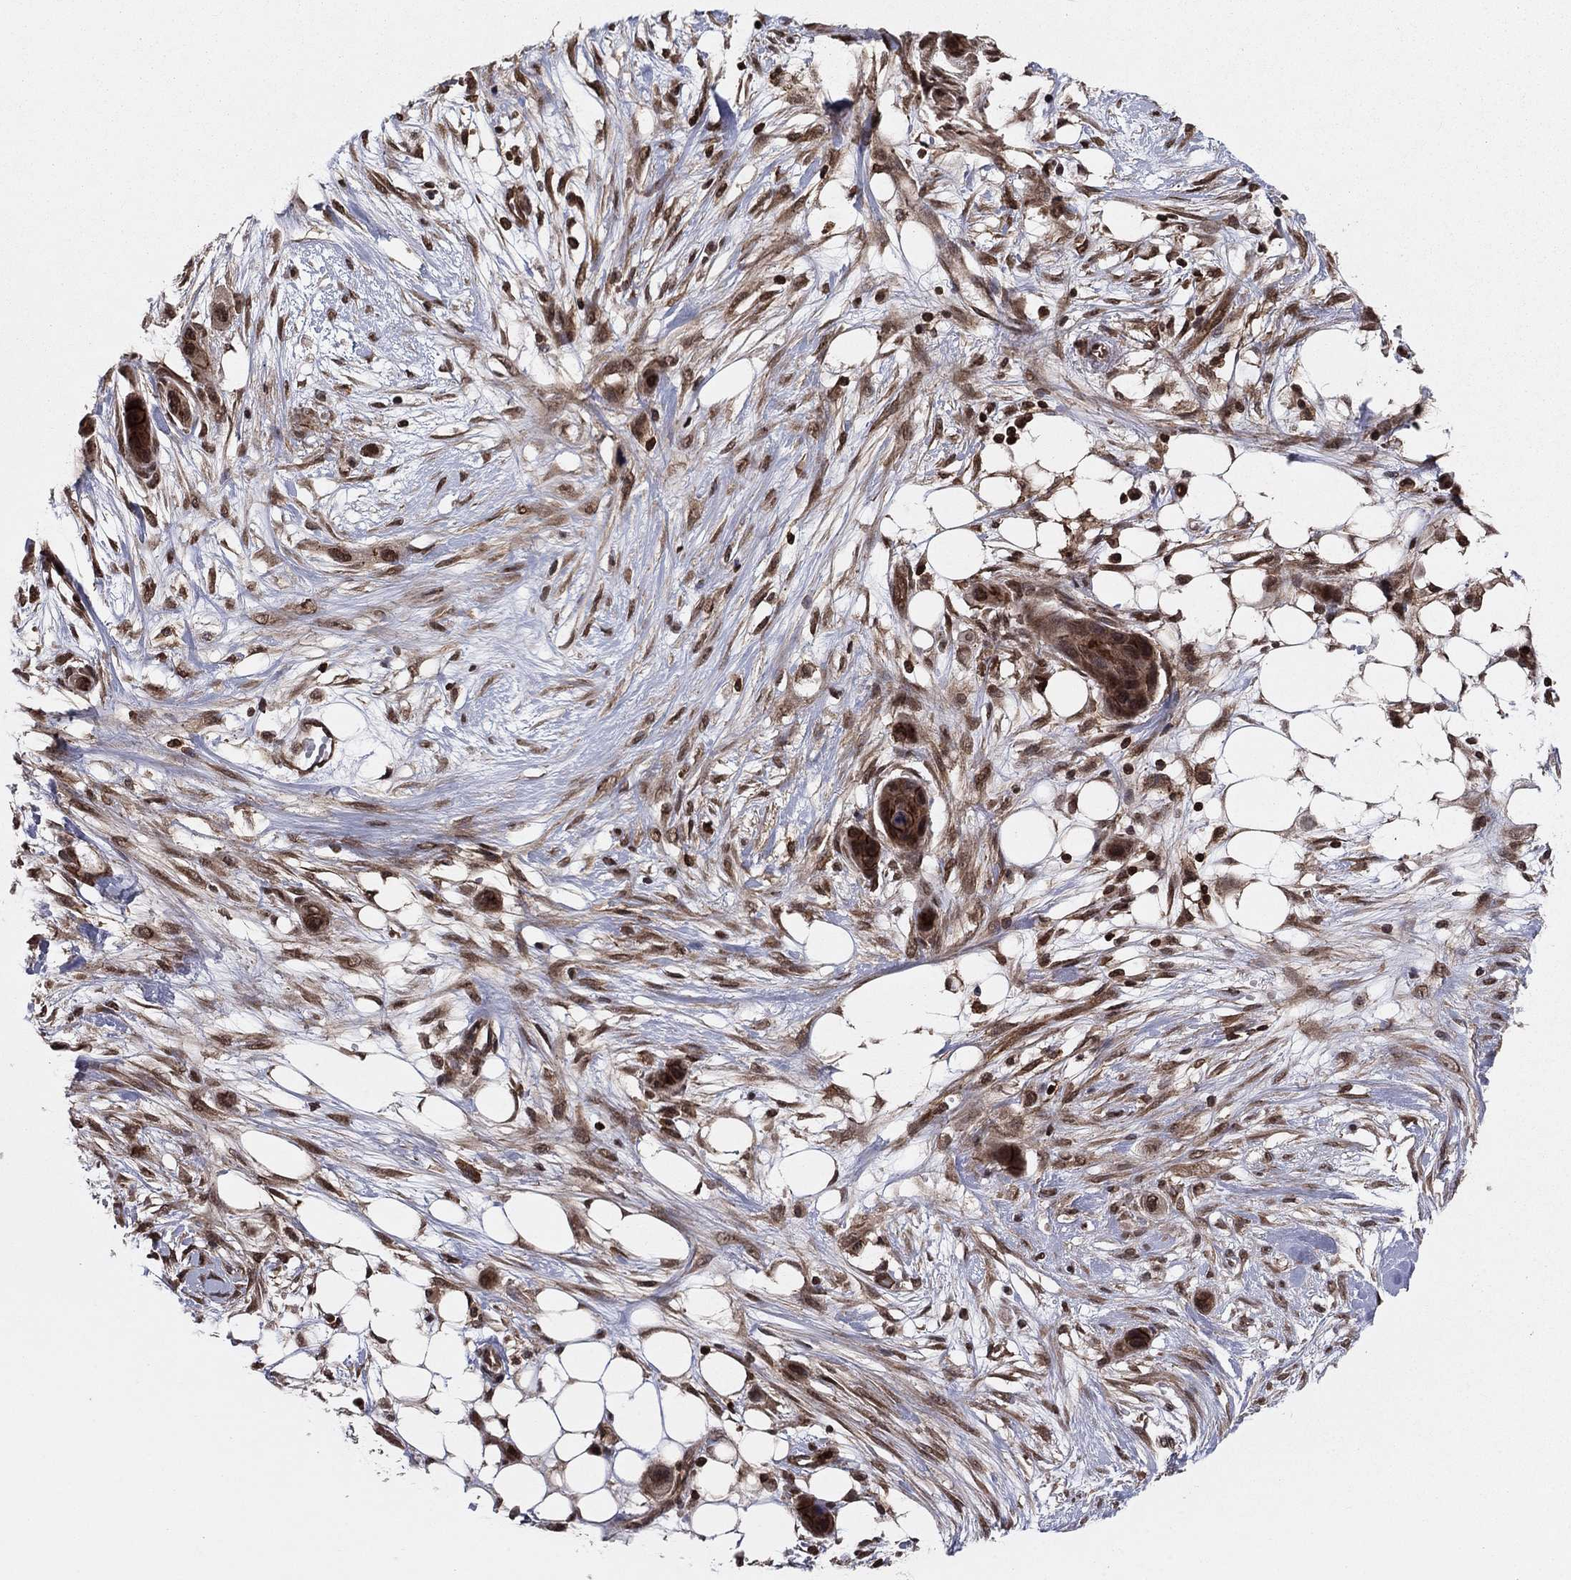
{"staining": {"intensity": "strong", "quantity": "<25%", "location": "nuclear"}, "tissue": "skin cancer", "cell_type": "Tumor cells", "image_type": "cancer", "snomed": [{"axis": "morphology", "description": "Squamous cell carcinoma, NOS"}, {"axis": "topography", "description": "Skin"}], "caption": "Skin cancer (squamous cell carcinoma) was stained to show a protein in brown. There is medium levels of strong nuclear expression in approximately <25% of tumor cells.", "gene": "SSX2IP", "patient": {"sex": "male", "age": 79}}